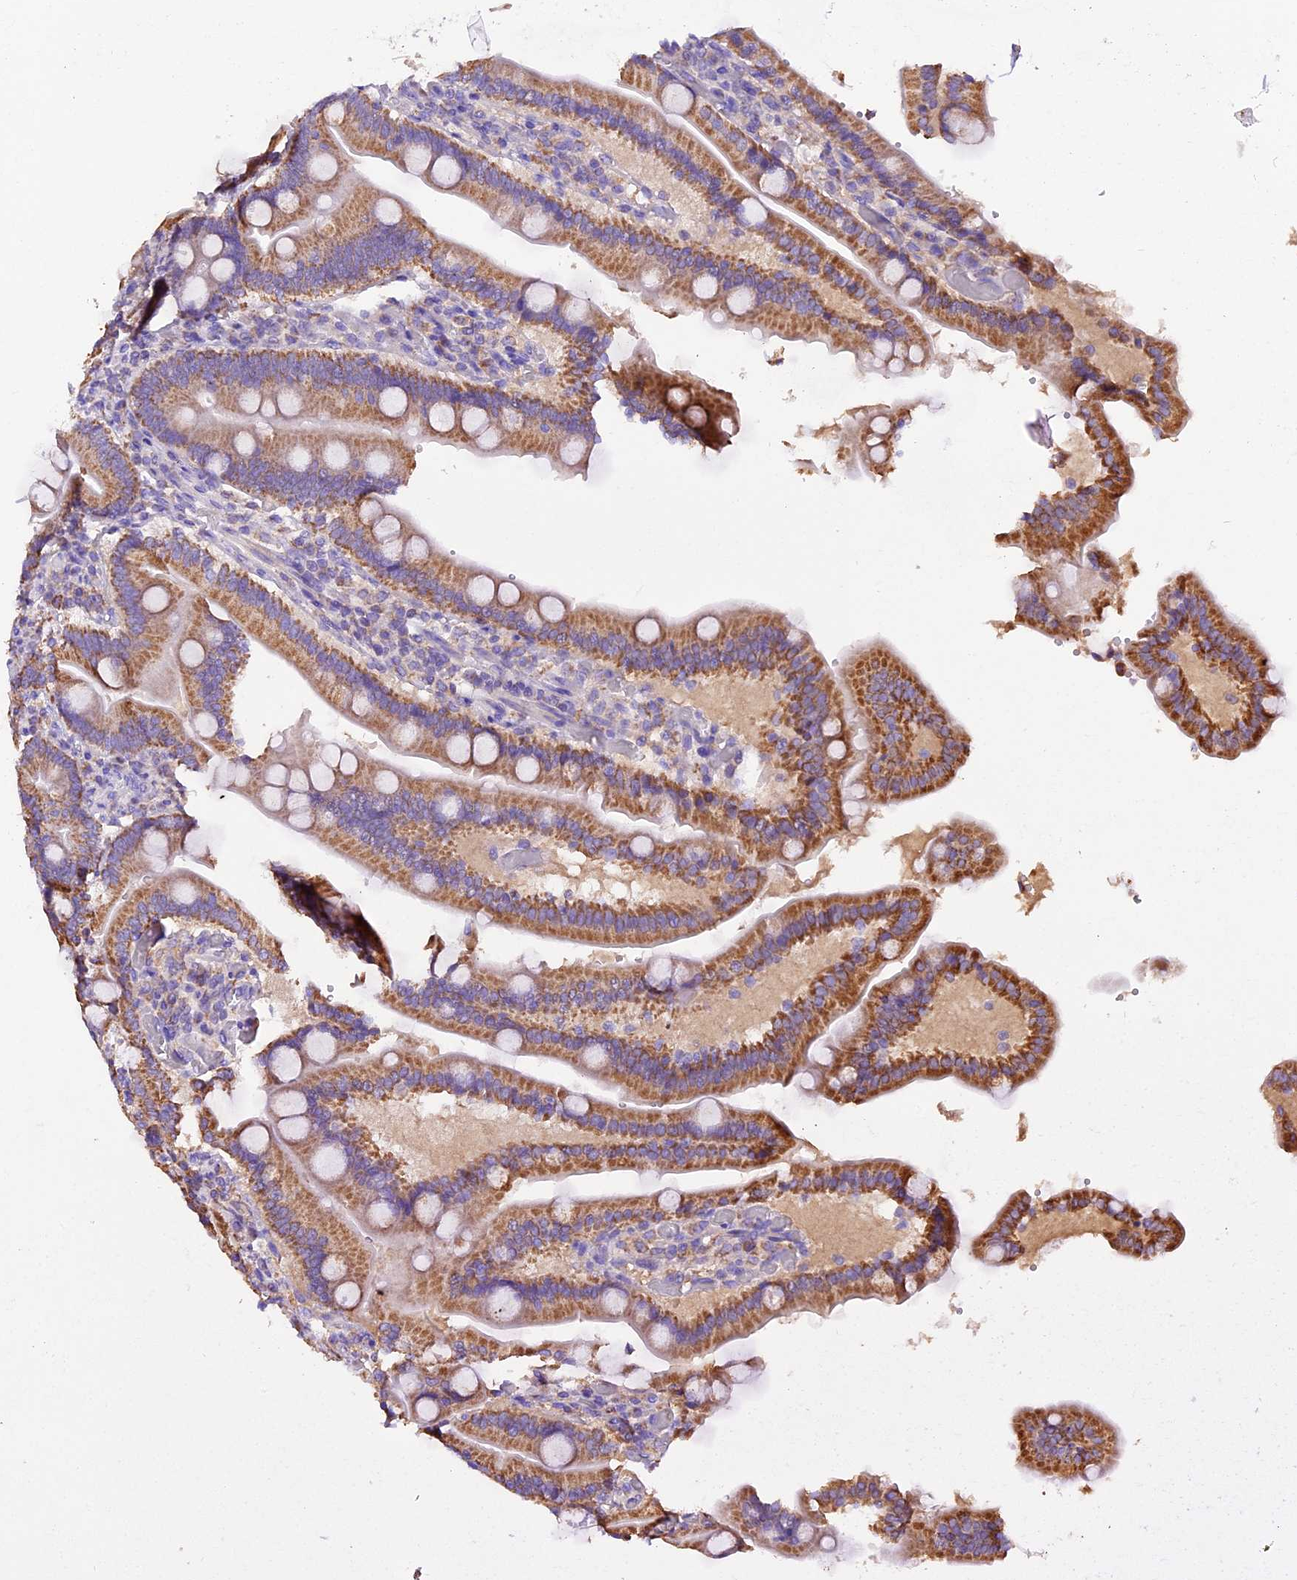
{"staining": {"intensity": "moderate", "quantity": ">75%", "location": "cytoplasmic/membranous"}, "tissue": "duodenum", "cell_type": "Glandular cells", "image_type": "normal", "snomed": [{"axis": "morphology", "description": "Normal tissue, NOS"}, {"axis": "topography", "description": "Duodenum"}], "caption": "About >75% of glandular cells in unremarkable human duodenum exhibit moderate cytoplasmic/membranous protein staining as visualized by brown immunohistochemical staining.", "gene": "SIX5", "patient": {"sex": "female", "age": 62}}